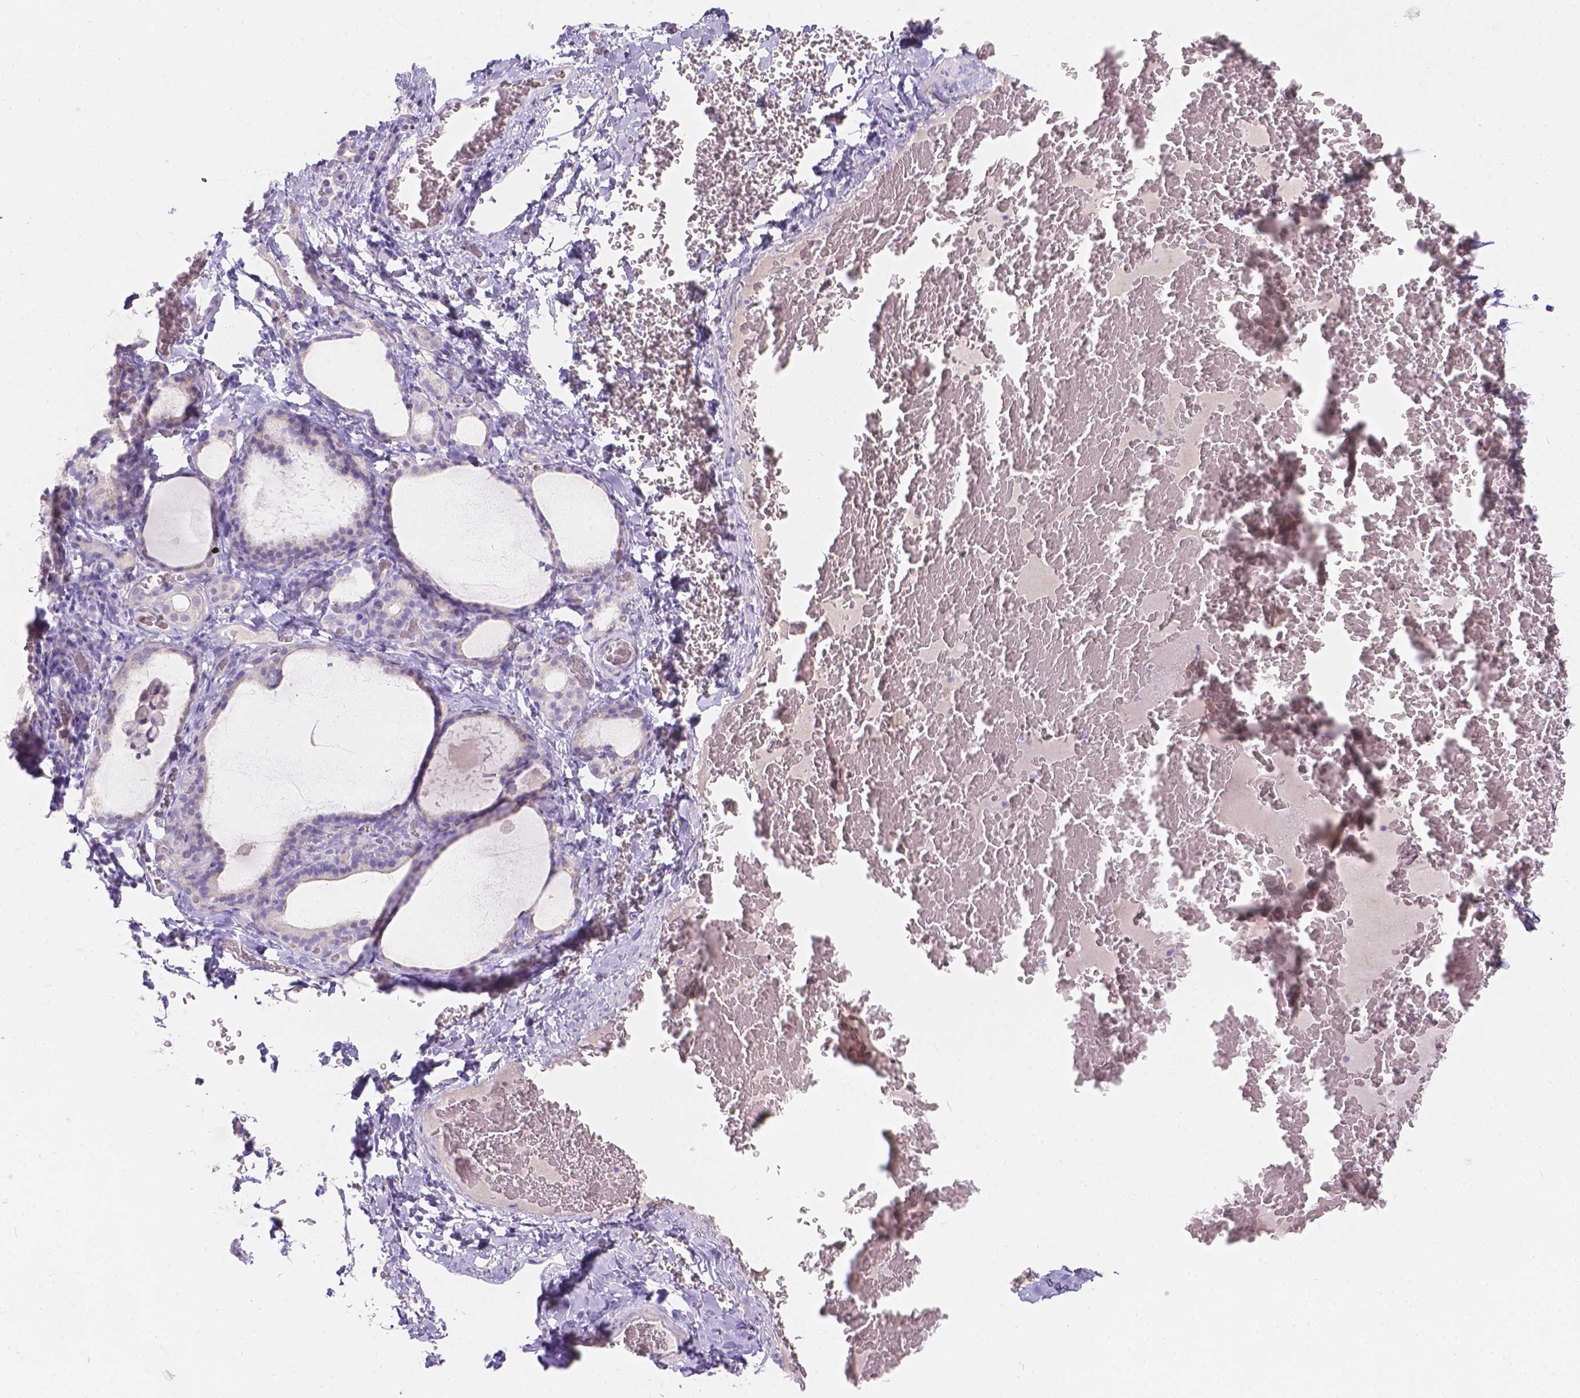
{"staining": {"intensity": "negative", "quantity": "none", "location": "none"}, "tissue": "thyroid gland", "cell_type": "Glandular cells", "image_type": "normal", "snomed": [{"axis": "morphology", "description": "Normal tissue, NOS"}, {"axis": "morphology", "description": "Hyperplasia, NOS"}, {"axis": "topography", "description": "Thyroid gland"}], "caption": "Immunohistochemistry (IHC) photomicrograph of unremarkable human thyroid gland stained for a protein (brown), which demonstrates no positivity in glandular cells.", "gene": "HTN3", "patient": {"sex": "female", "age": 27}}